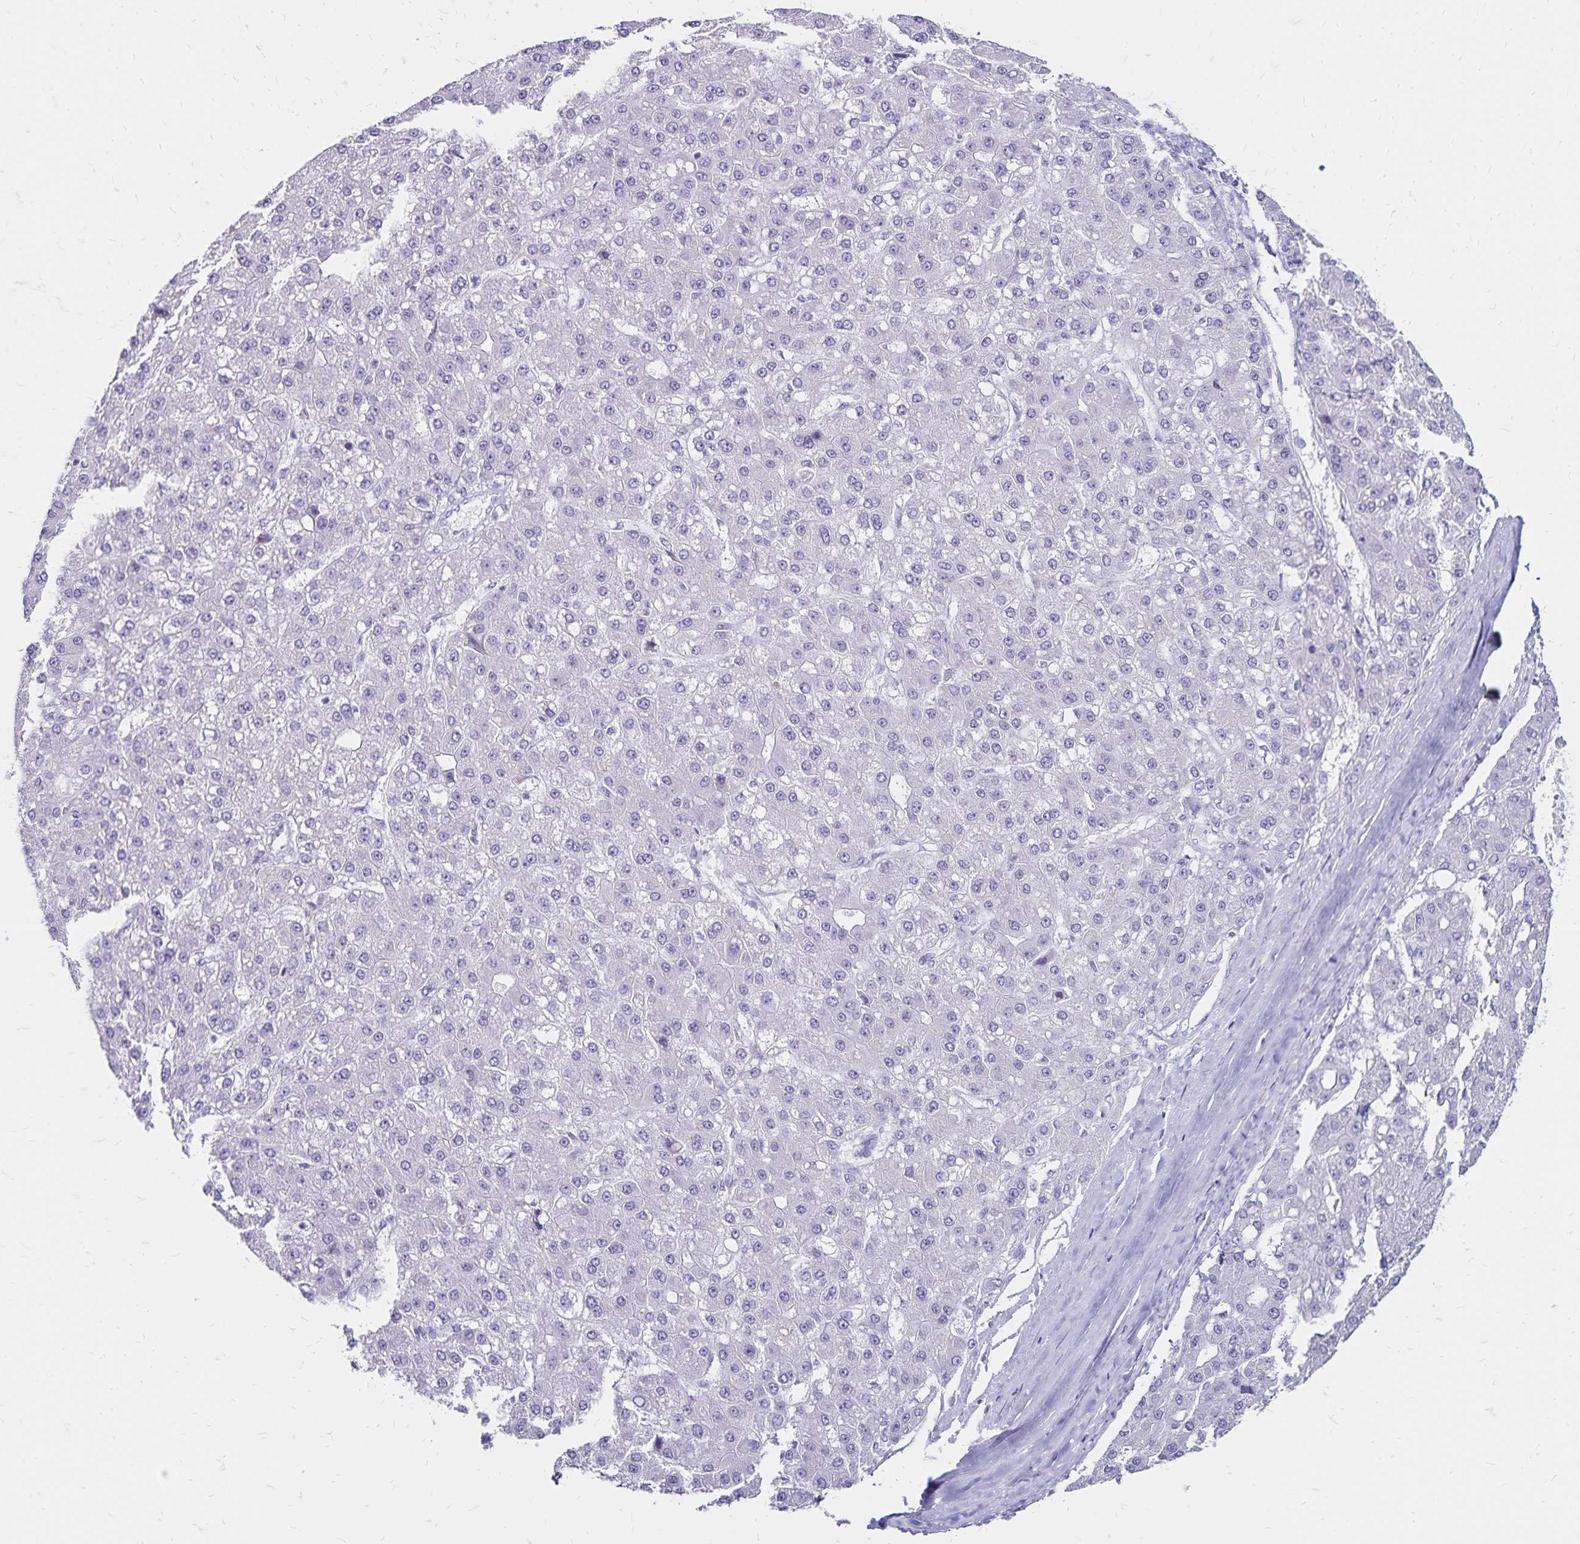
{"staining": {"intensity": "negative", "quantity": "none", "location": "none"}, "tissue": "liver cancer", "cell_type": "Tumor cells", "image_type": "cancer", "snomed": [{"axis": "morphology", "description": "Carcinoma, Hepatocellular, NOS"}, {"axis": "topography", "description": "Liver"}], "caption": "Human liver cancer (hepatocellular carcinoma) stained for a protein using IHC demonstrates no positivity in tumor cells.", "gene": "IKZF1", "patient": {"sex": "male", "age": 67}}